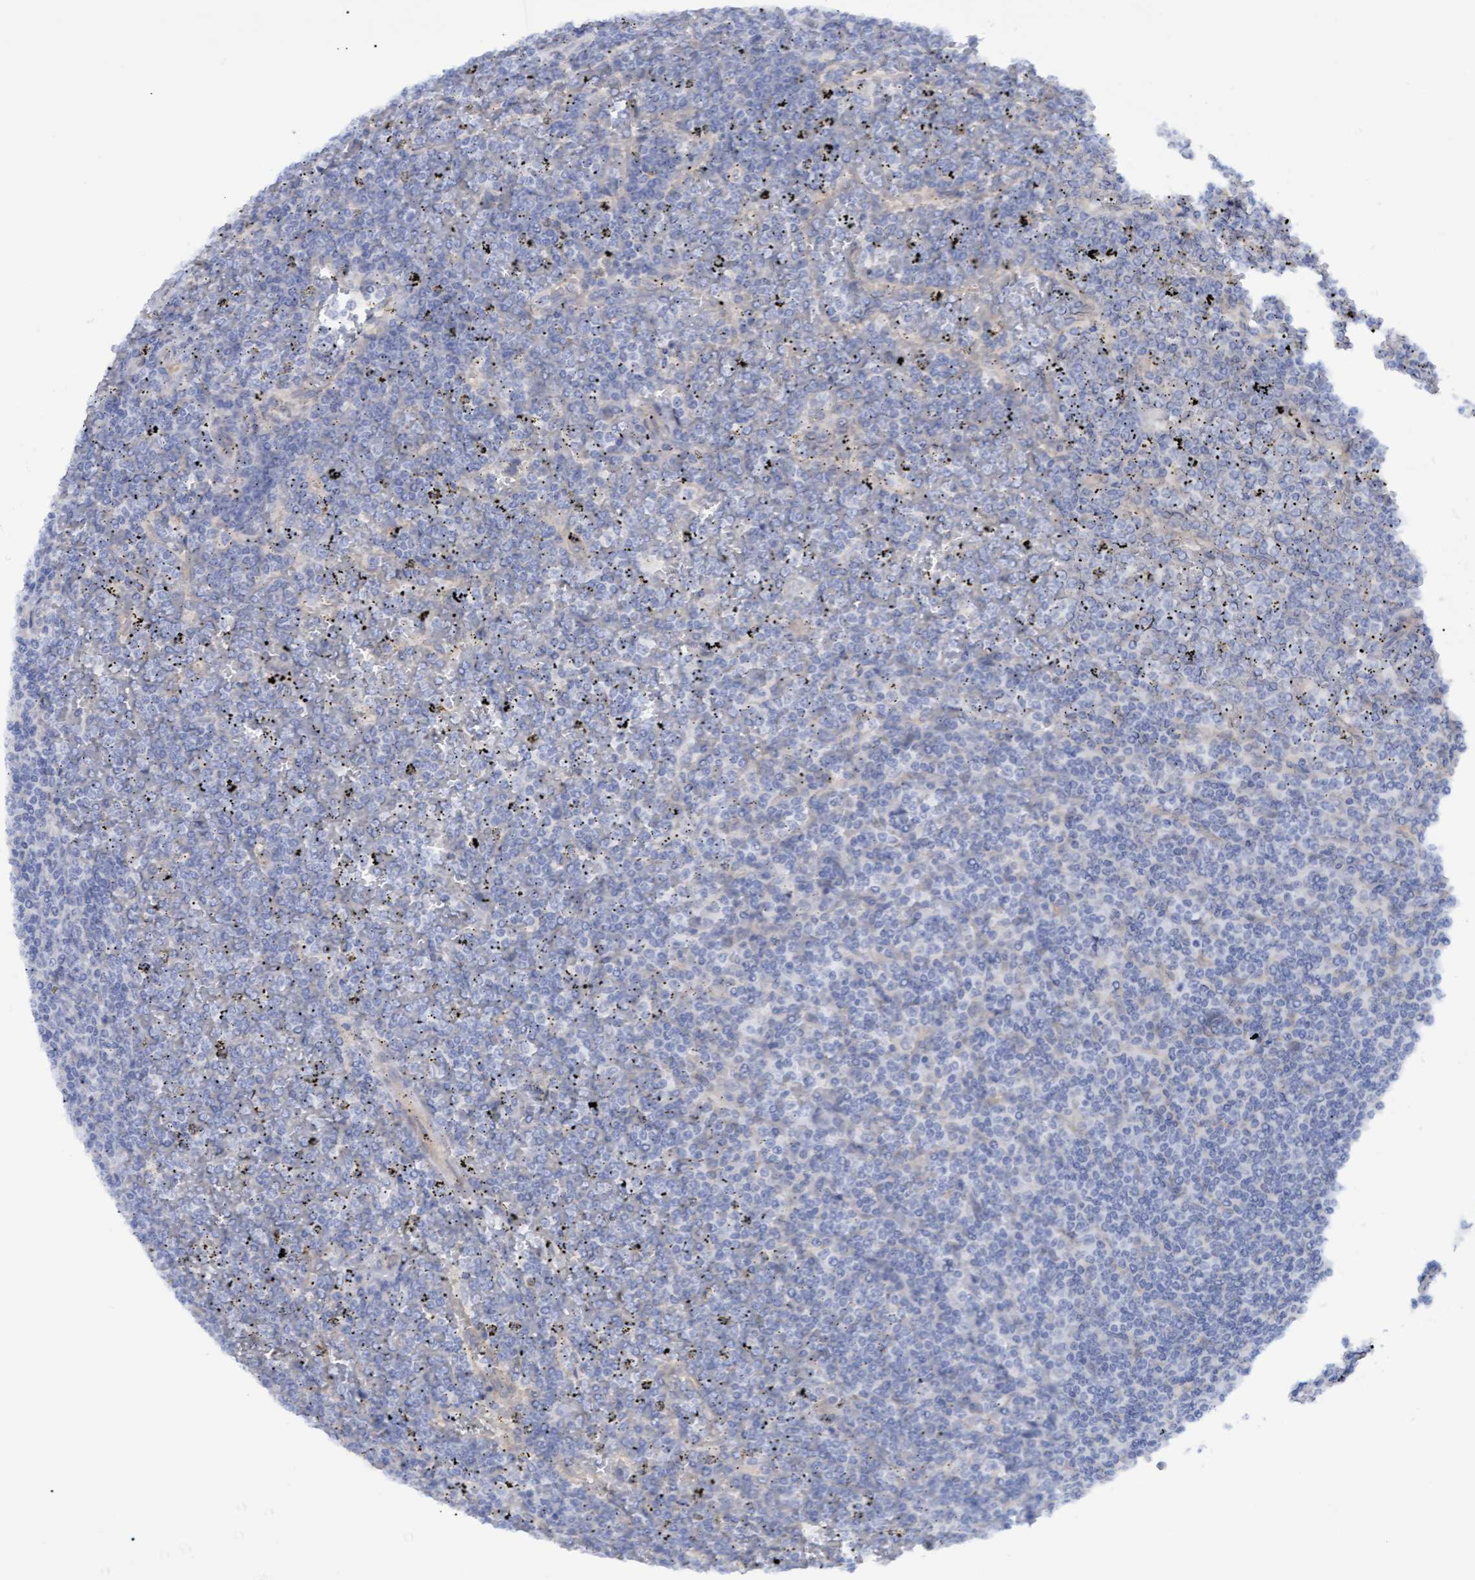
{"staining": {"intensity": "negative", "quantity": "none", "location": "none"}, "tissue": "lymphoma", "cell_type": "Tumor cells", "image_type": "cancer", "snomed": [{"axis": "morphology", "description": "Malignant lymphoma, non-Hodgkin's type, Low grade"}, {"axis": "topography", "description": "Spleen"}], "caption": "Tumor cells are negative for brown protein staining in low-grade malignant lymphoma, non-Hodgkin's type. The staining was performed using DAB to visualize the protein expression in brown, while the nuclei were stained in blue with hematoxylin (Magnification: 20x).", "gene": "STXBP1", "patient": {"sex": "female", "age": 19}}